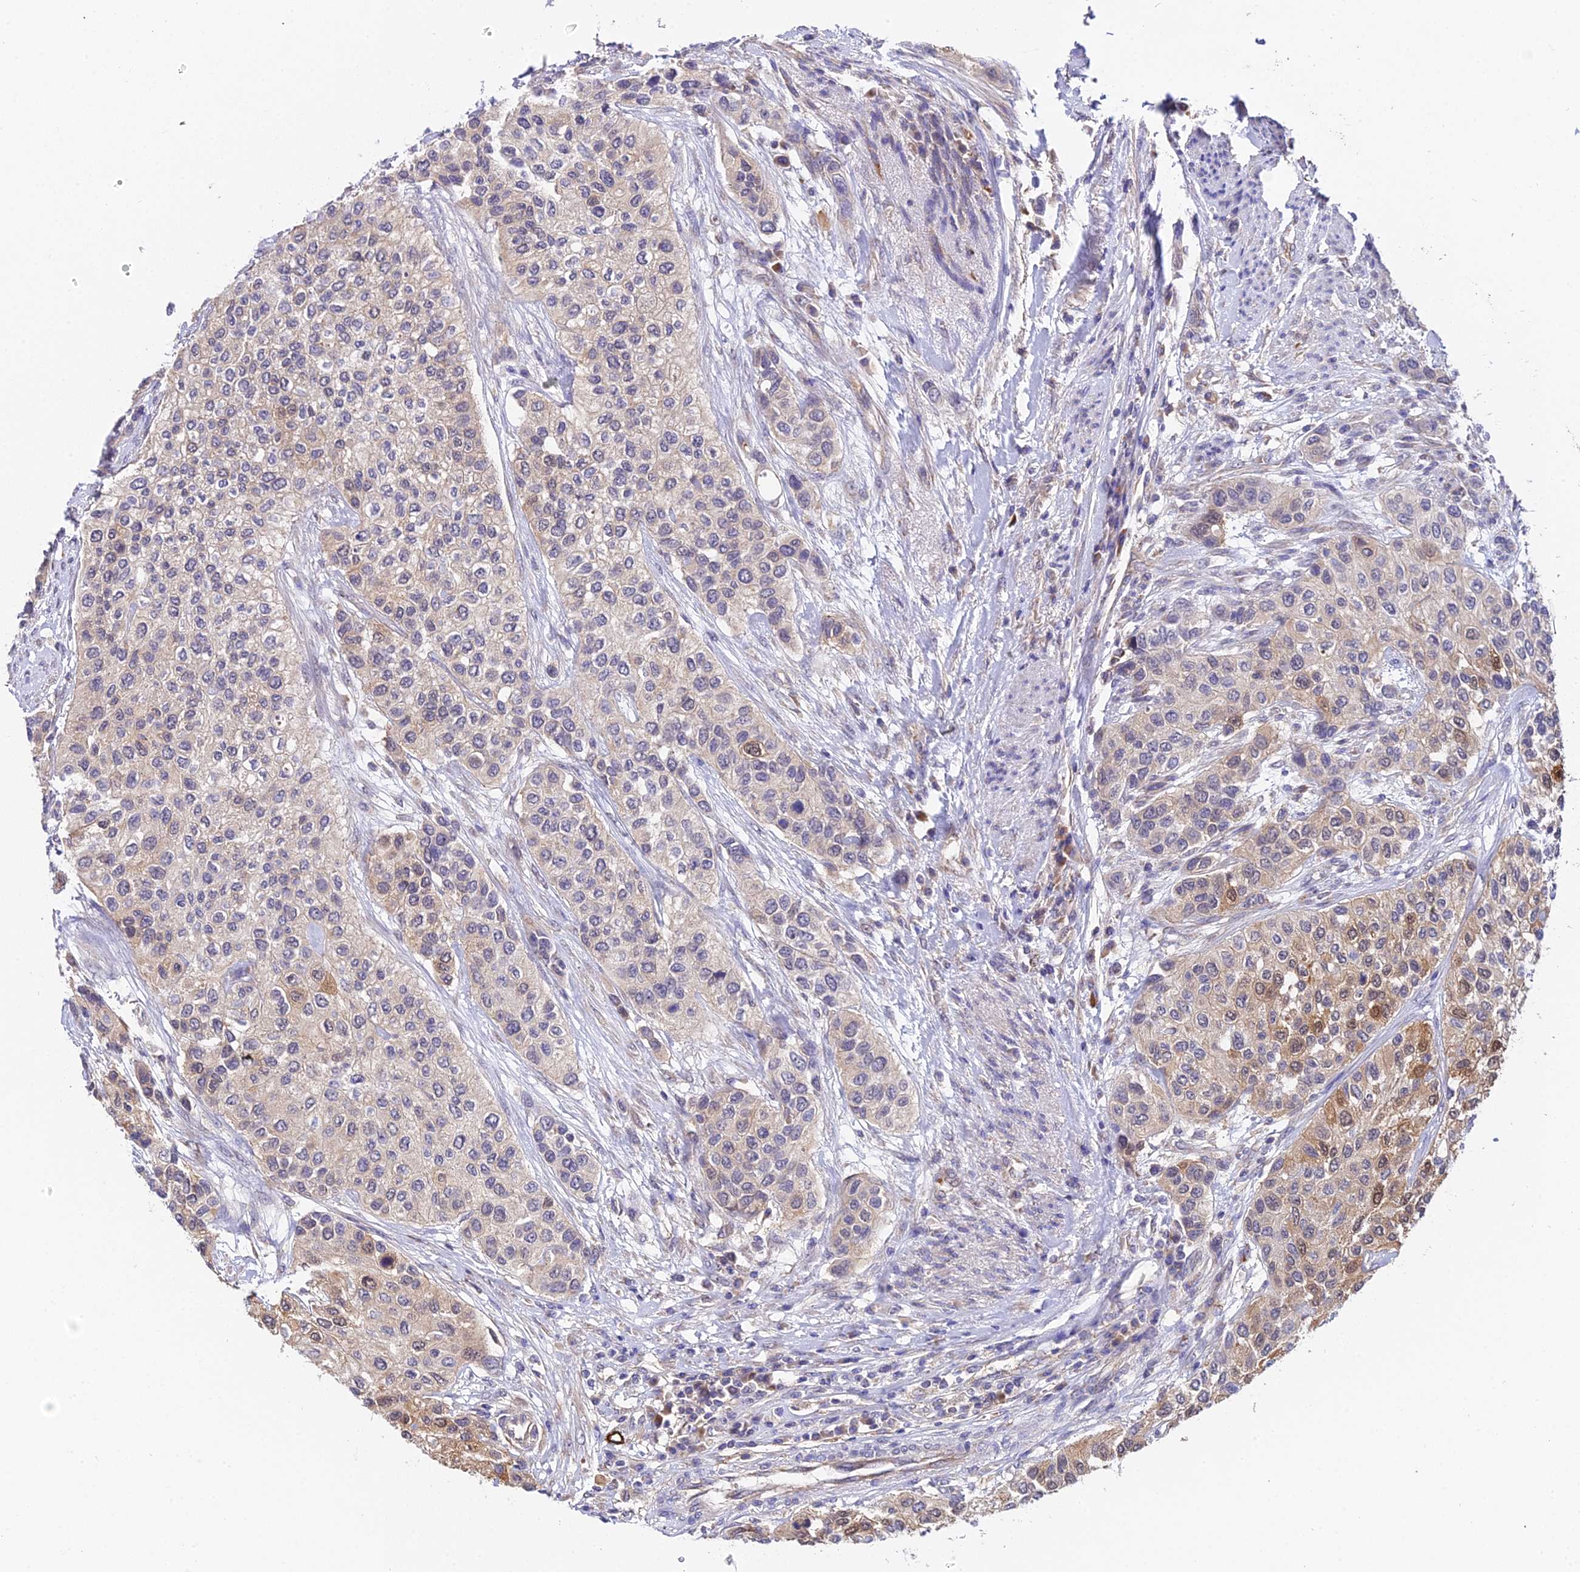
{"staining": {"intensity": "moderate", "quantity": "25%-75%", "location": "cytoplasmic/membranous"}, "tissue": "urothelial cancer", "cell_type": "Tumor cells", "image_type": "cancer", "snomed": [{"axis": "morphology", "description": "Normal tissue, NOS"}, {"axis": "morphology", "description": "Urothelial carcinoma, High grade"}, {"axis": "topography", "description": "Vascular tissue"}, {"axis": "topography", "description": "Urinary bladder"}], "caption": "A medium amount of moderate cytoplasmic/membranous staining is identified in about 25%-75% of tumor cells in high-grade urothelial carcinoma tissue. The protein of interest is shown in brown color, while the nuclei are stained blue.", "gene": "ZBED8", "patient": {"sex": "female", "age": 56}}